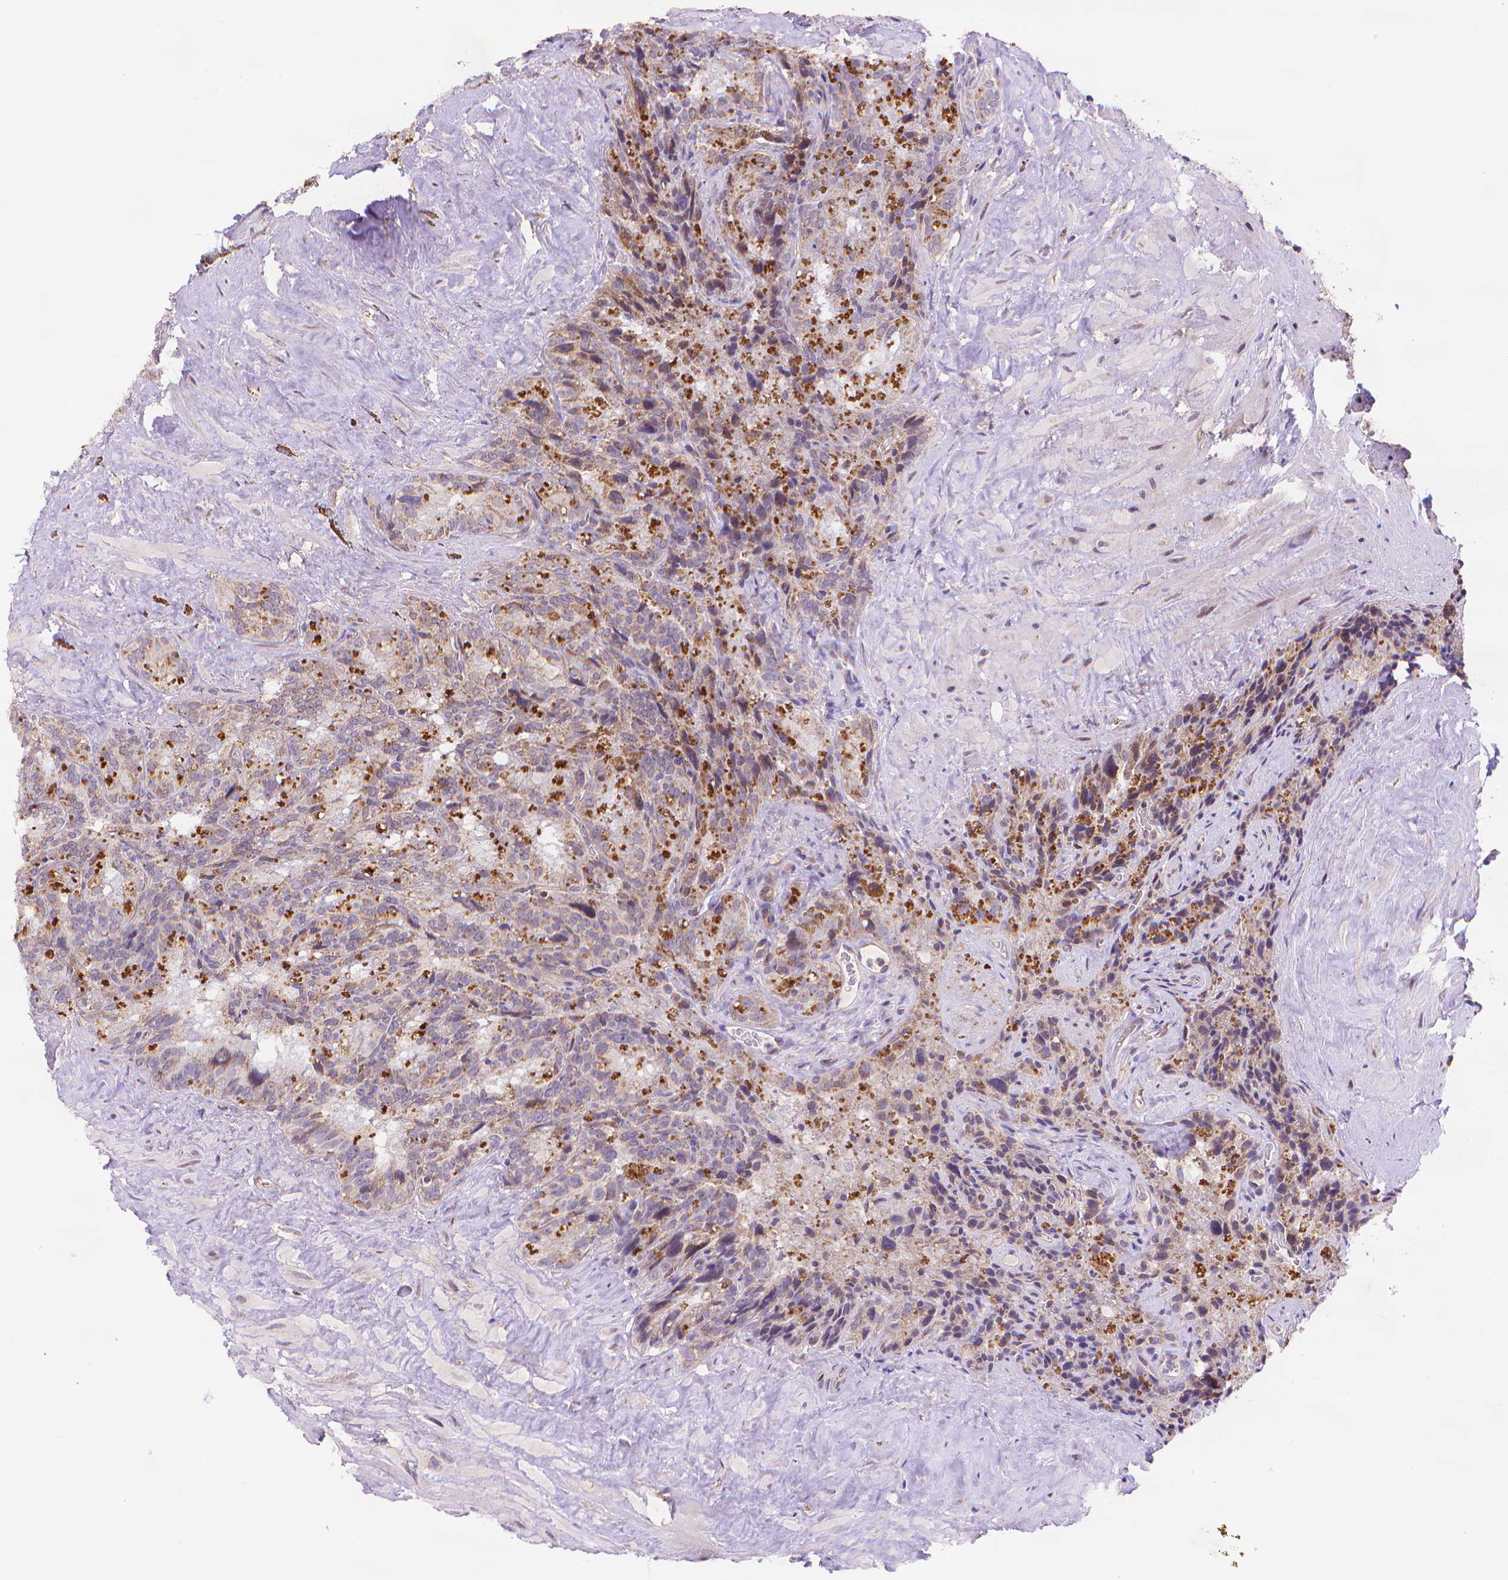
{"staining": {"intensity": "strong", "quantity": "25%-75%", "location": "cytoplasmic/membranous"}, "tissue": "seminal vesicle", "cell_type": "Glandular cells", "image_type": "normal", "snomed": [{"axis": "morphology", "description": "Normal tissue, NOS"}, {"axis": "topography", "description": "Prostate"}, {"axis": "topography", "description": "Seminal veicle"}], "caption": "This image shows immunohistochemistry staining of unremarkable seminal vesicle, with high strong cytoplasmic/membranous staining in about 25%-75% of glandular cells.", "gene": "CYYR1", "patient": {"sex": "male", "age": 71}}